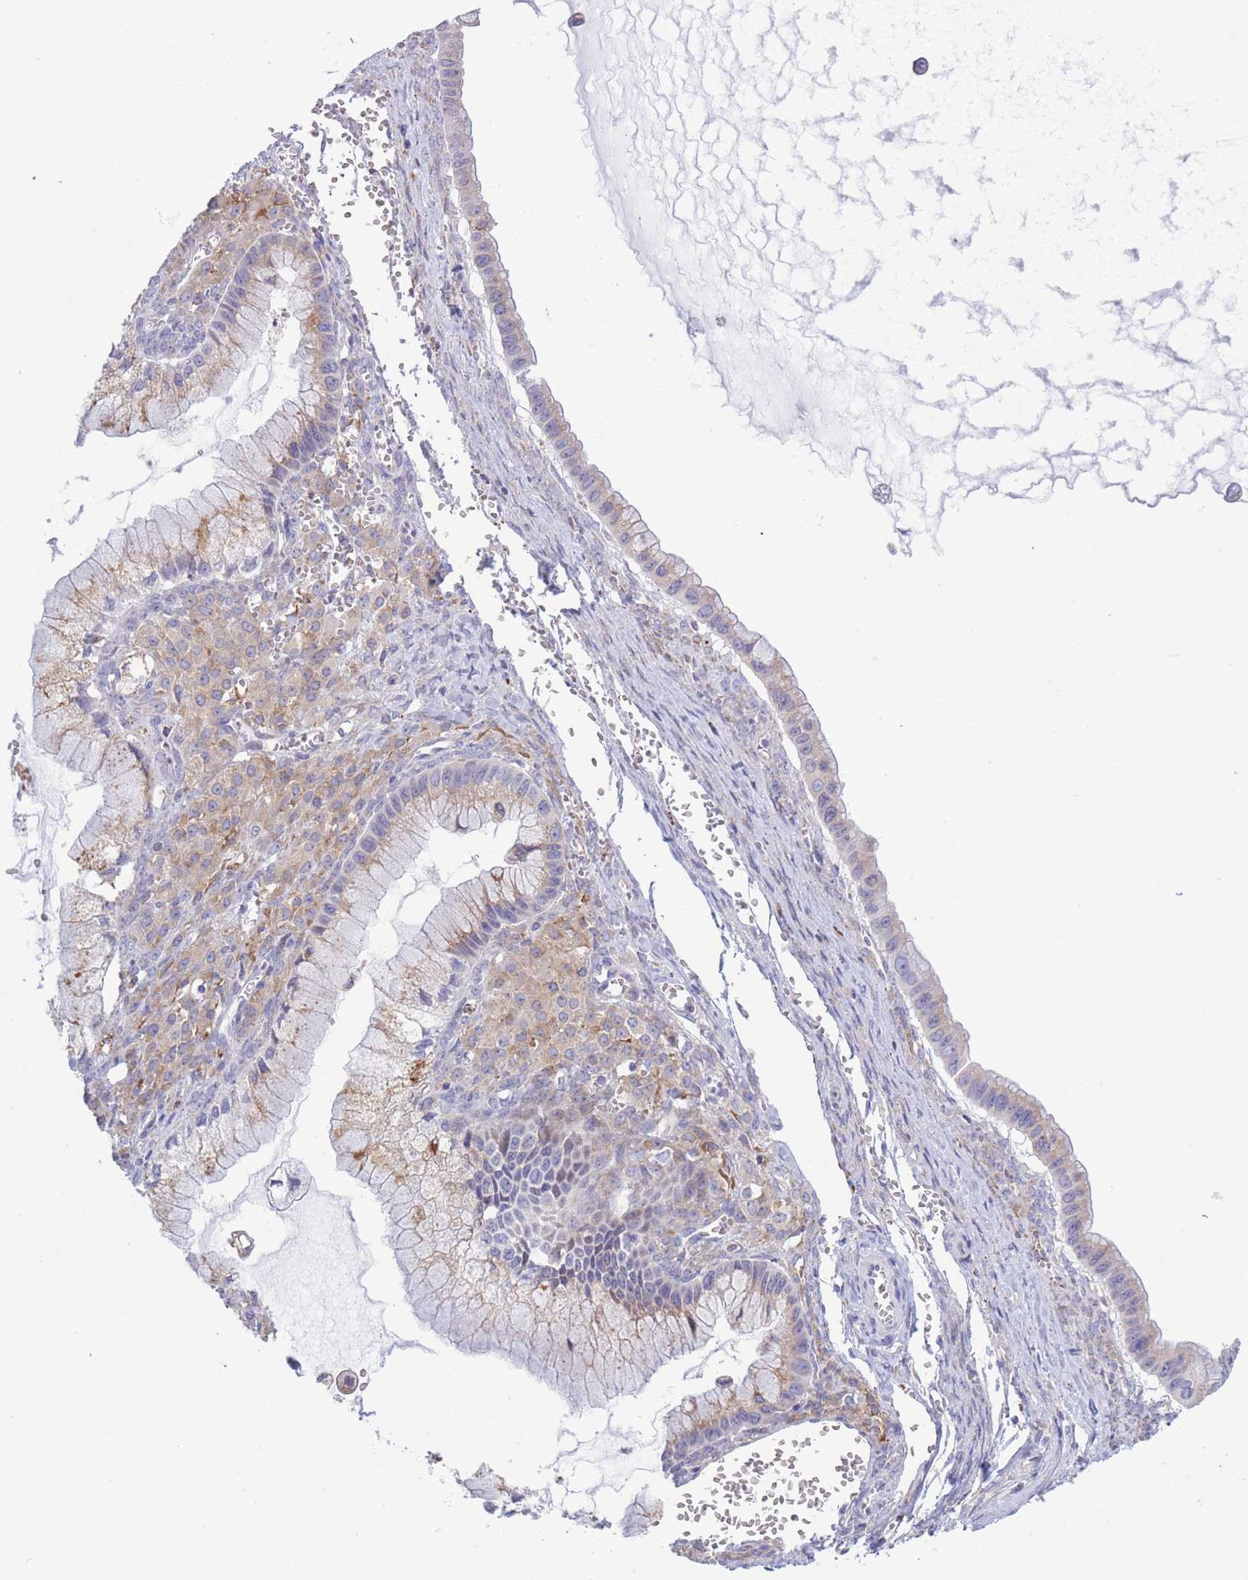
{"staining": {"intensity": "weak", "quantity": "<25%", "location": "cytoplasmic/membranous"}, "tissue": "ovarian cancer", "cell_type": "Tumor cells", "image_type": "cancer", "snomed": [{"axis": "morphology", "description": "Cystadenocarcinoma, mucinous, NOS"}, {"axis": "topography", "description": "Ovary"}], "caption": "High magnification brightfield microscopy of ovarian cancer (mucinous cystadenocarcinoma) stained with DAB (3,3'-diaminobenzidine) (brown) and counterstained with hematoxylin (blue): tumor cells show no significant staining.", "gene": "MYDGF", "patient": {"sex": "female", "age": 59}}